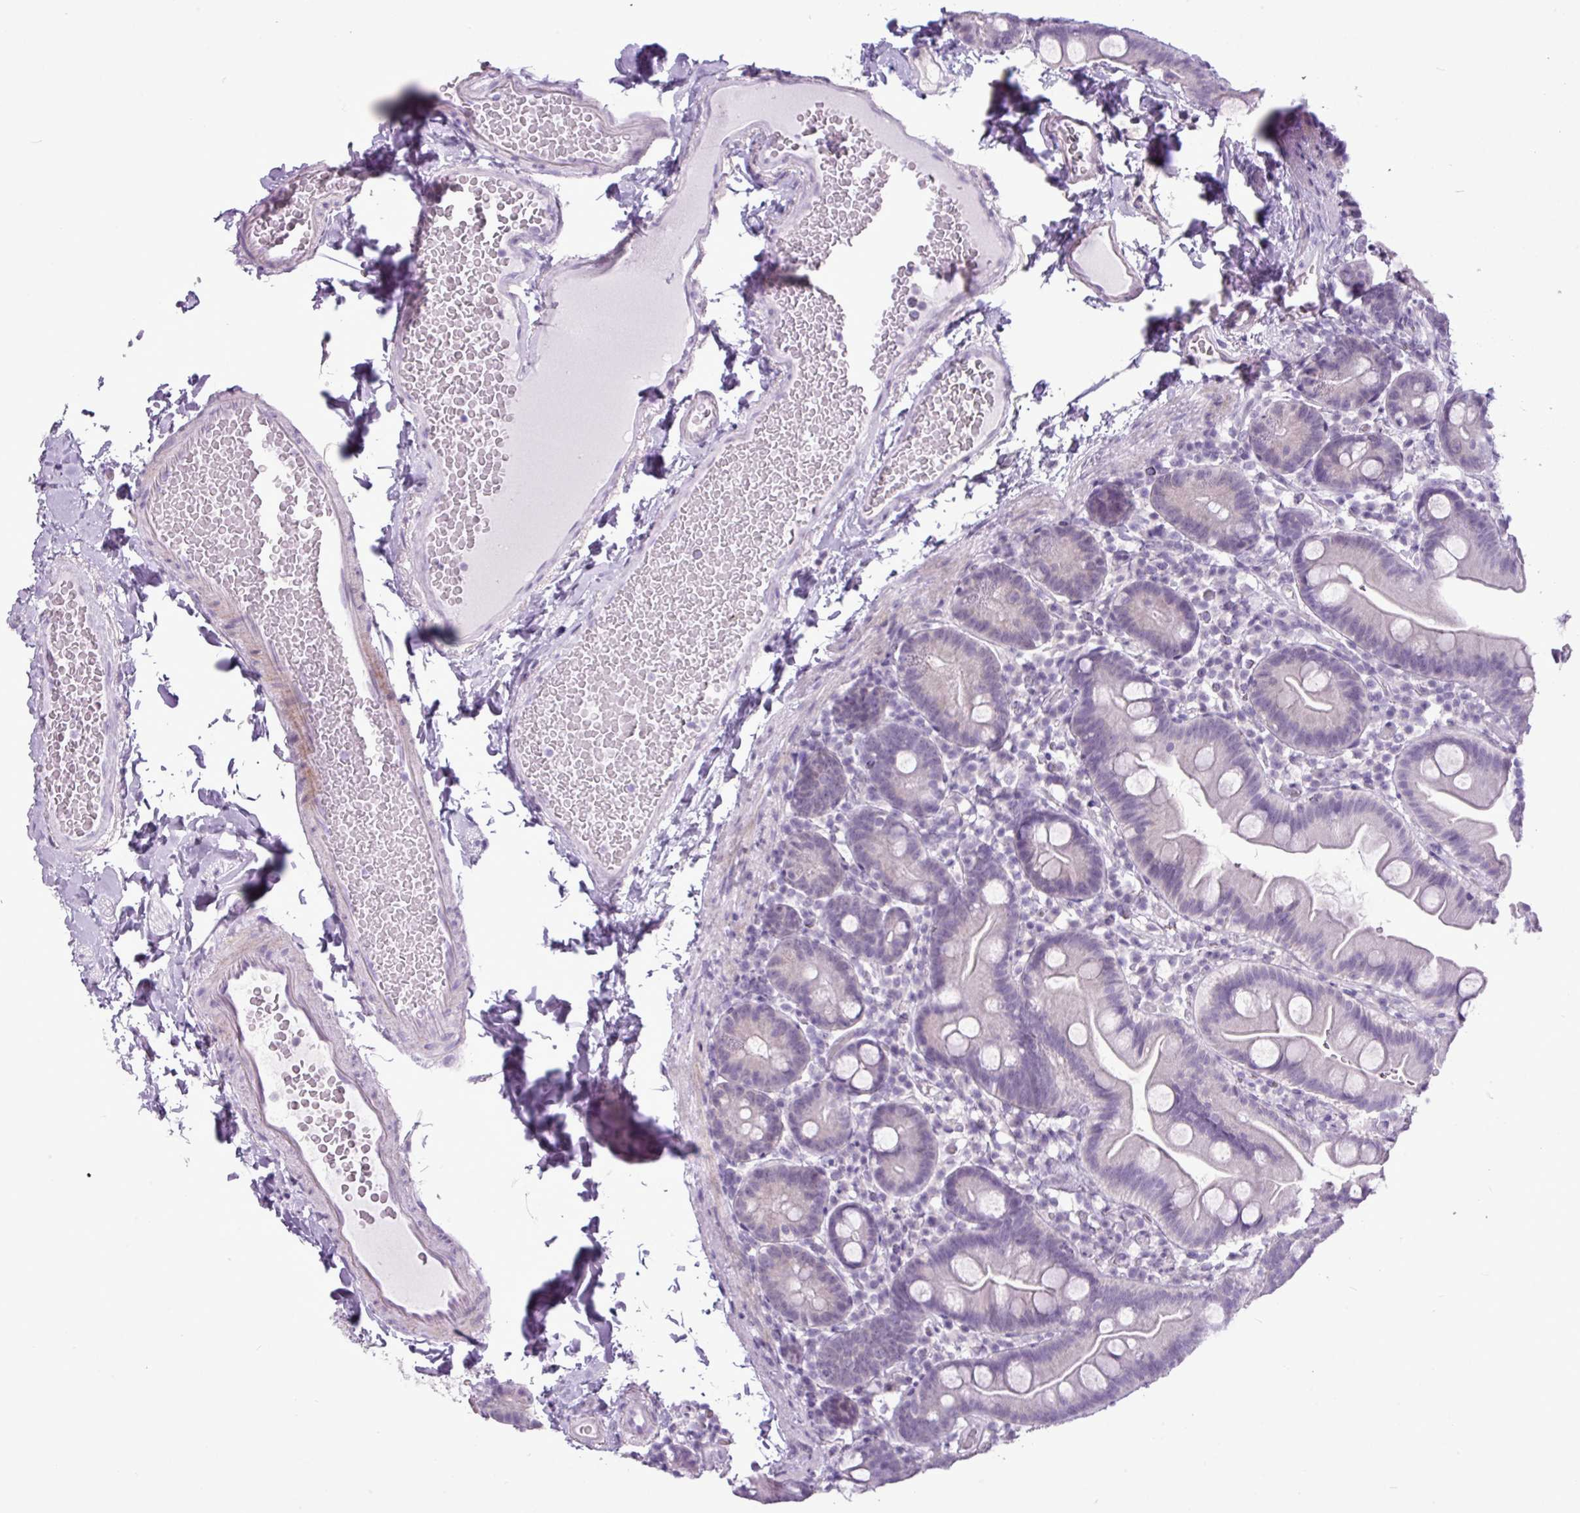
{"staining": {"intensity": "negative", "quantity": "none", "location": "none"}, "tissue": "small intestine", "cell_type": "Glandular cells", "image_type": "normal", "snomed": [{"axis": "morphology", "description": "Normal tissue, NOS"}, {"axis": "topography", "description": "Small intestine"}], "caption": "Protein analysis of normal small intestine demonstrates no significant staining in glandular cells.", "gene": "AMY2A", "patient": {"sex": "female", "age": 68}}